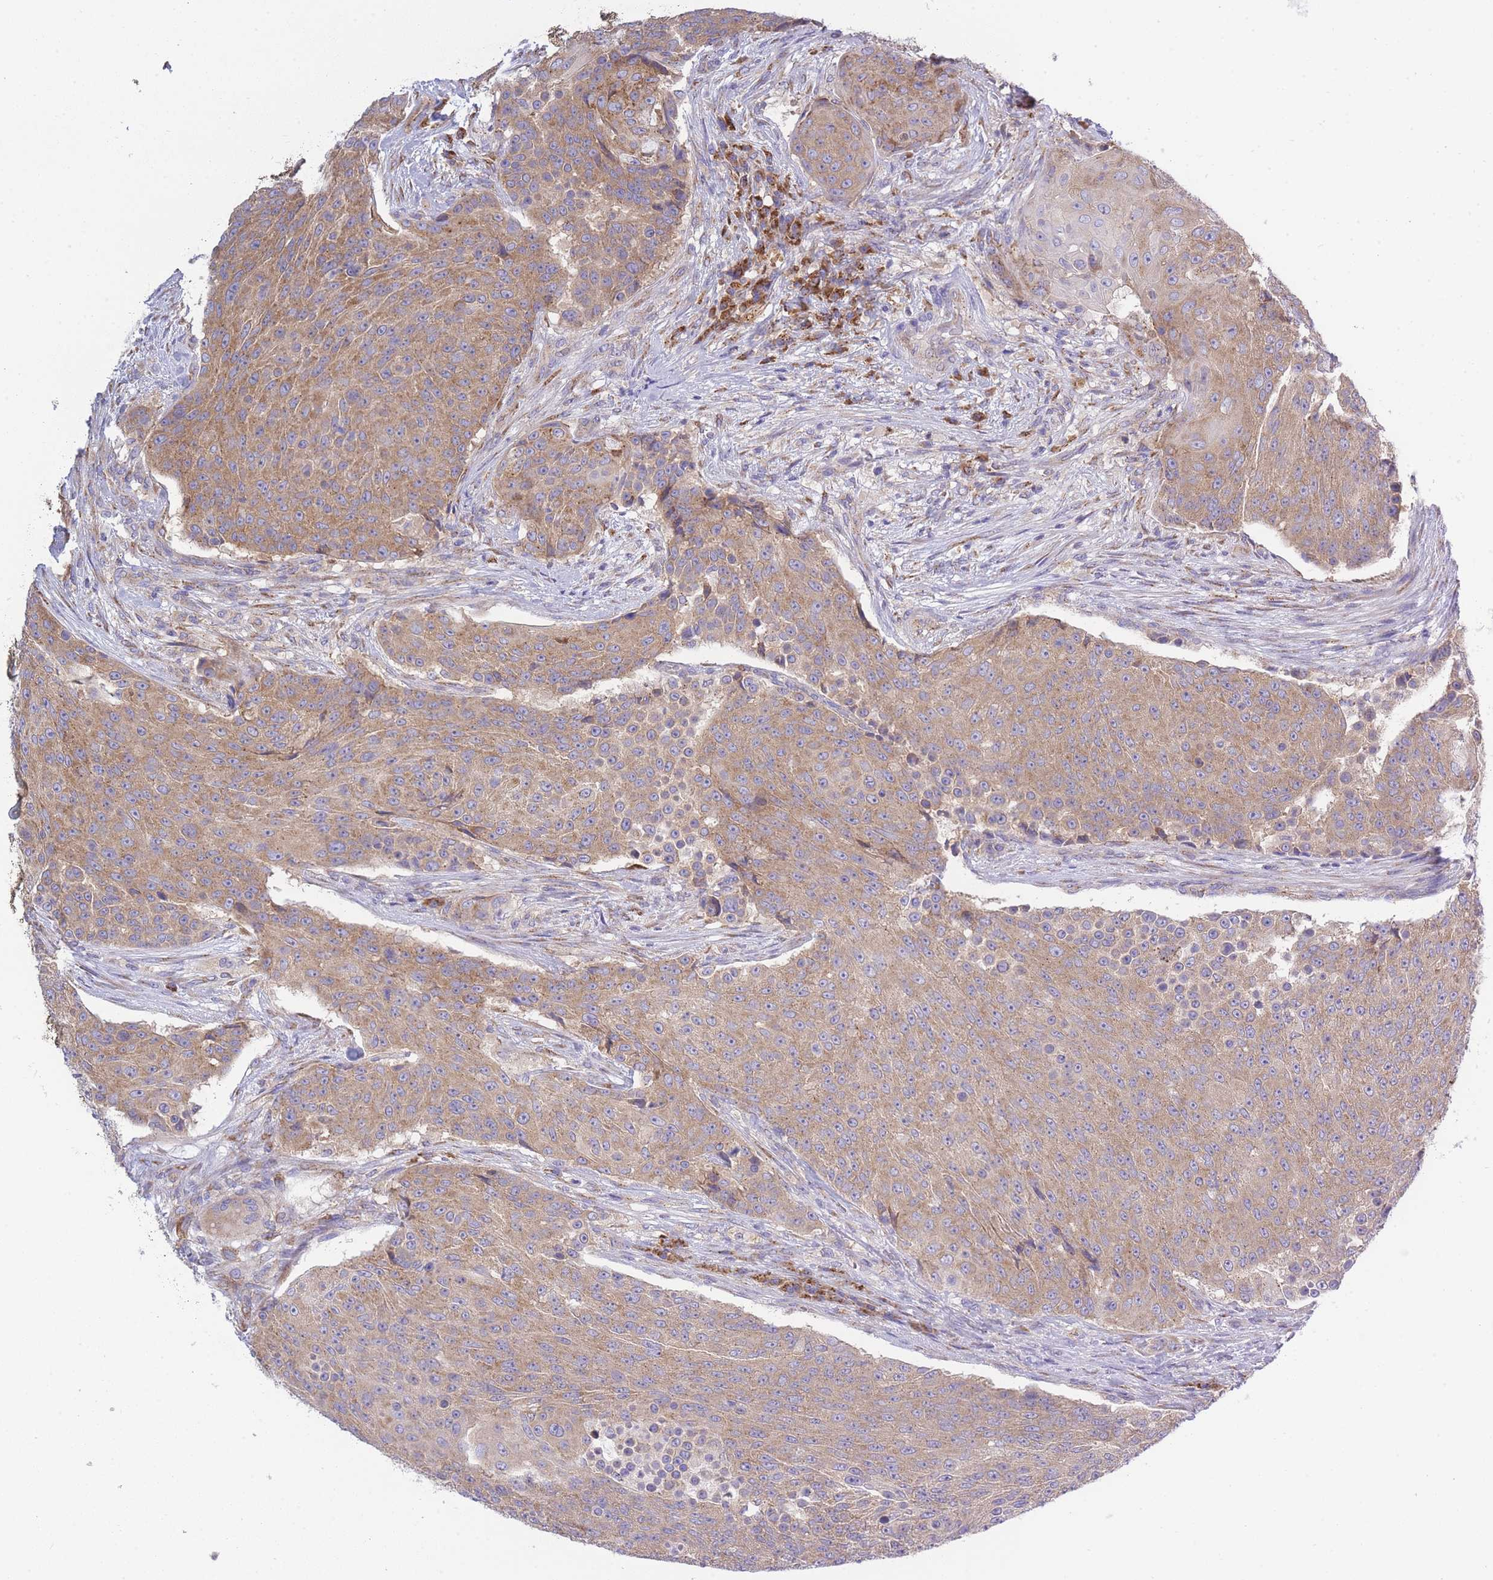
{"staining": {"intensity": "moderate", "quantity": ">75%", "location": "cytoplasmic/membranous"}, "tissue": "urothelial cancer", "cell_type": "Tumor cells", "image_type": "cancer", "snomed": [{"axis": "morphology", "description": "Urothelial carcinoma, High grade"}, {"axis": "topography", "description": "Urinary bladder"}], "caption": "Immunohistochemistry (IHC) of urothelial cancer reveals medium levels of moderate cytoplasmic/membranous positivity in about >75% of tumor cells. The protein is stained brown, and the nuclei are stained in blue (DAB IHC with brightfield microscopy, high magnification).", "gene": "COPG2", "patient": {"sex": "female", "age": 63}}